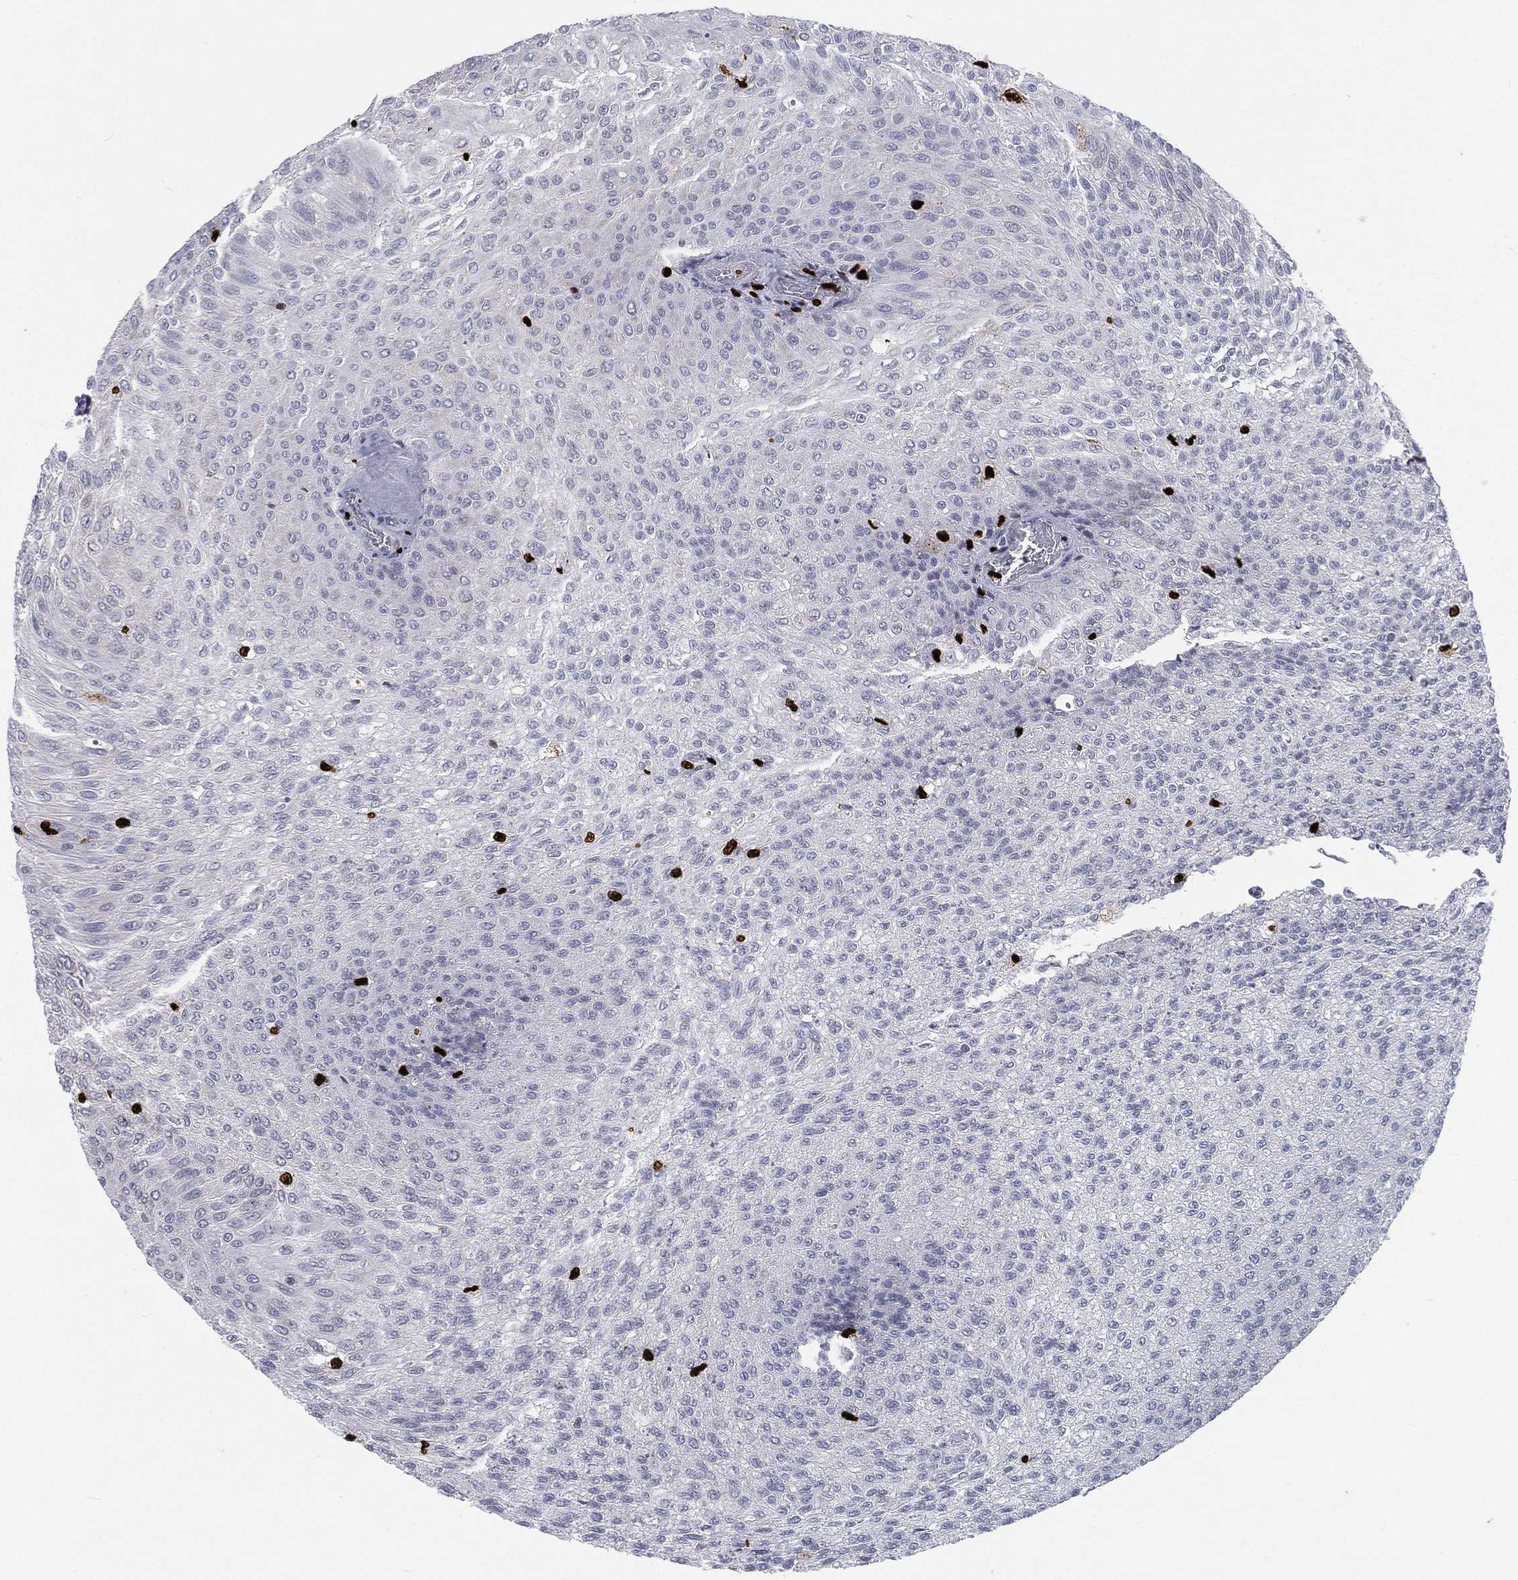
{"staining": {"intensity": "negative", "quantity": "none", "location": "none"}, "tissue": "urothelial cancer", "cell_type": "Tumor cells", "image_type": "cancer", "snomed": [{"axis": "morphology", "description": "Urothelial carcinoma, Low grade"}, {"axis": "topography", "description": "Ureter, NOS"}, {"axis": "topography", "description": "Urinary bladder"}], "caption": "There is no significant expression in tumor cells of urothelial cancer.", "gene": "MNDA", "patient": {"sex": "male", "age": 78}}